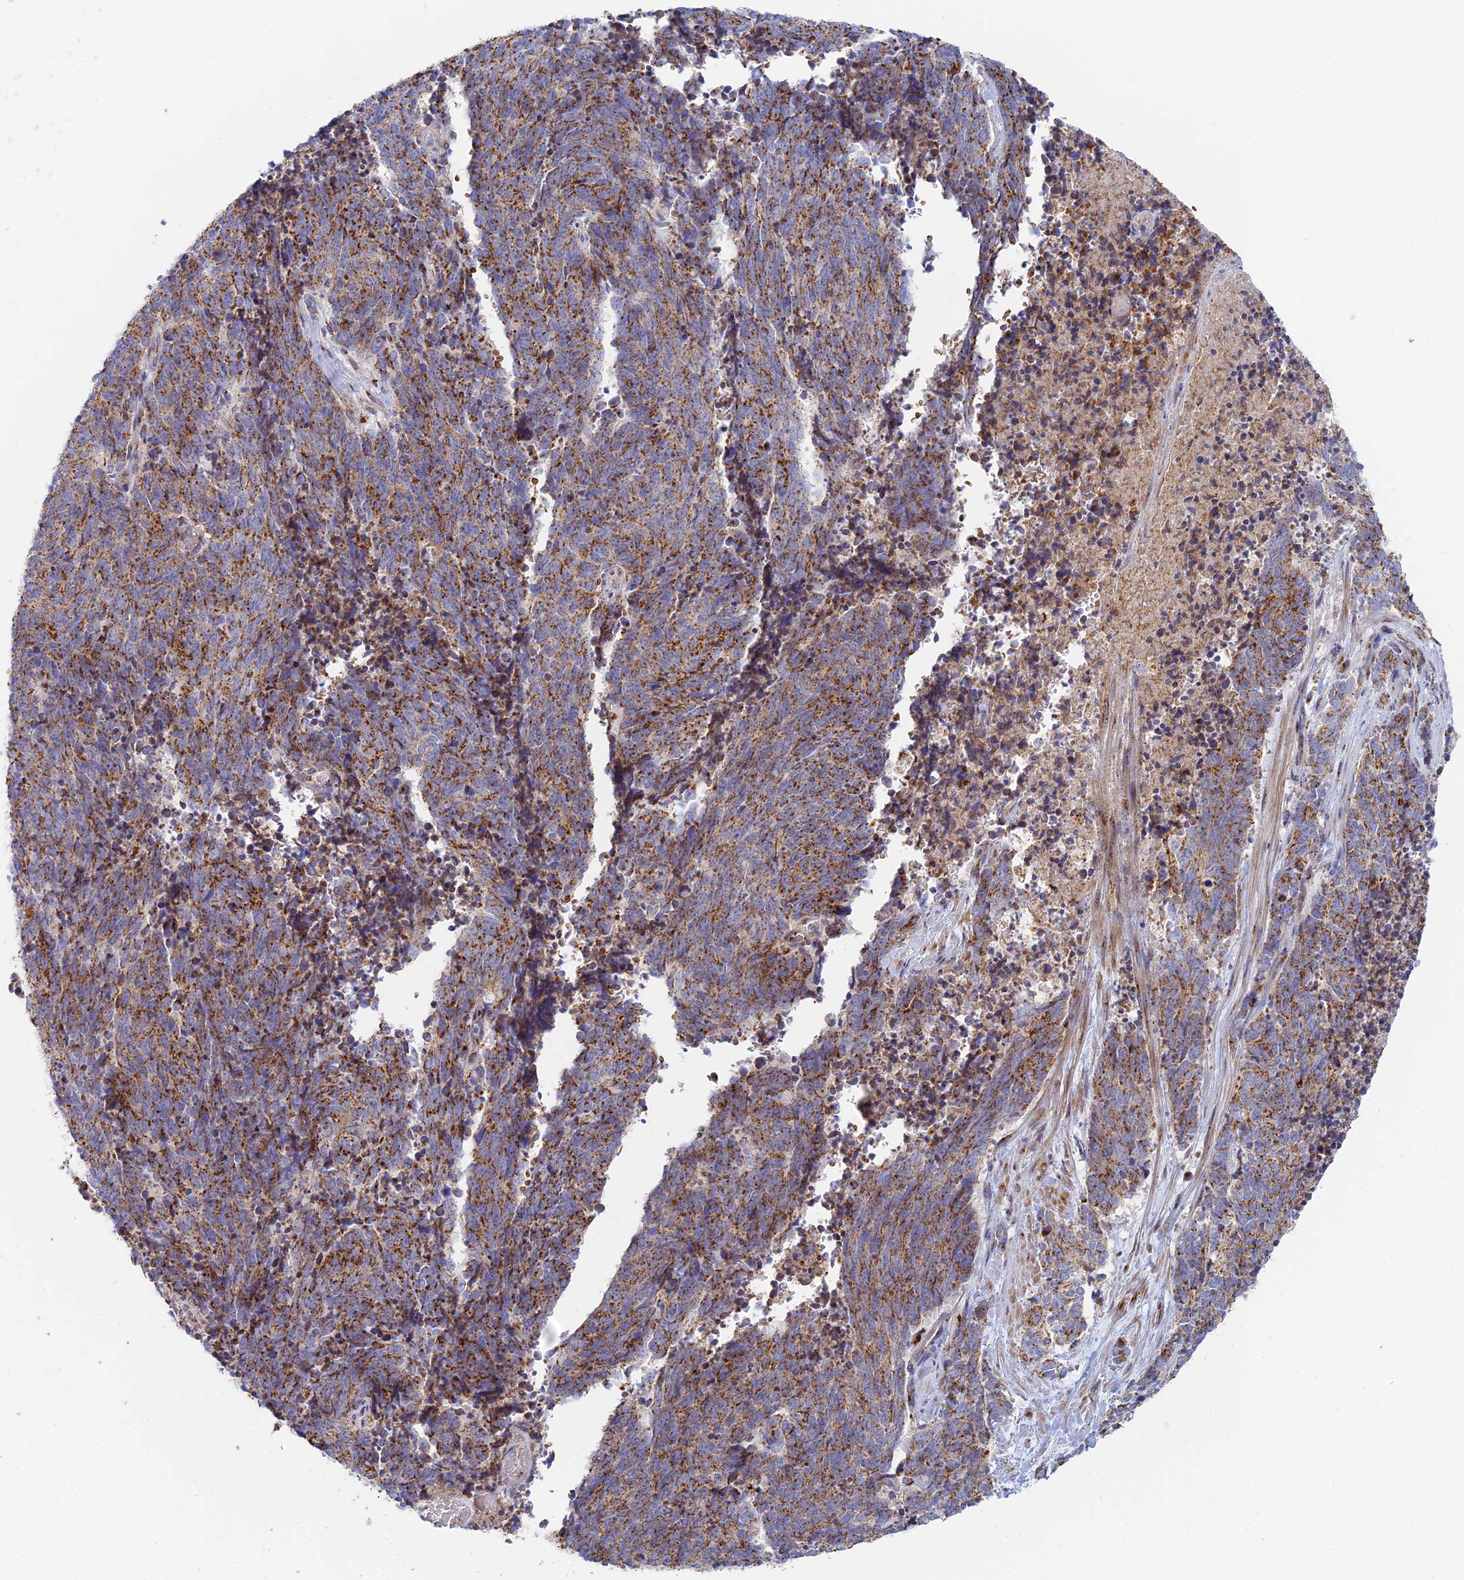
{"staining": {"intensity": "moderate", "quantity": ">75%", "location": "cytoplasmic/membranous"}, "tissue": "cervical cancer", "cell_type": "Tumor cells", "image_type": "cancer", "snomed": [{"axis": "morphology", "description": "Squamous cell carcinoma, NOS"}, {"axis": "topography", "description": "Cervix"}], "caption": "High-power microscopy captured an immunohistochemistry micrograph of cervical cancer (squamous cell carcinoma), revealing moderate cytoplasmic/membranous expression in about >75% of tumor cells.", "gene": "HS2ST1", "patient": {"sex": "female", "age": 29}}